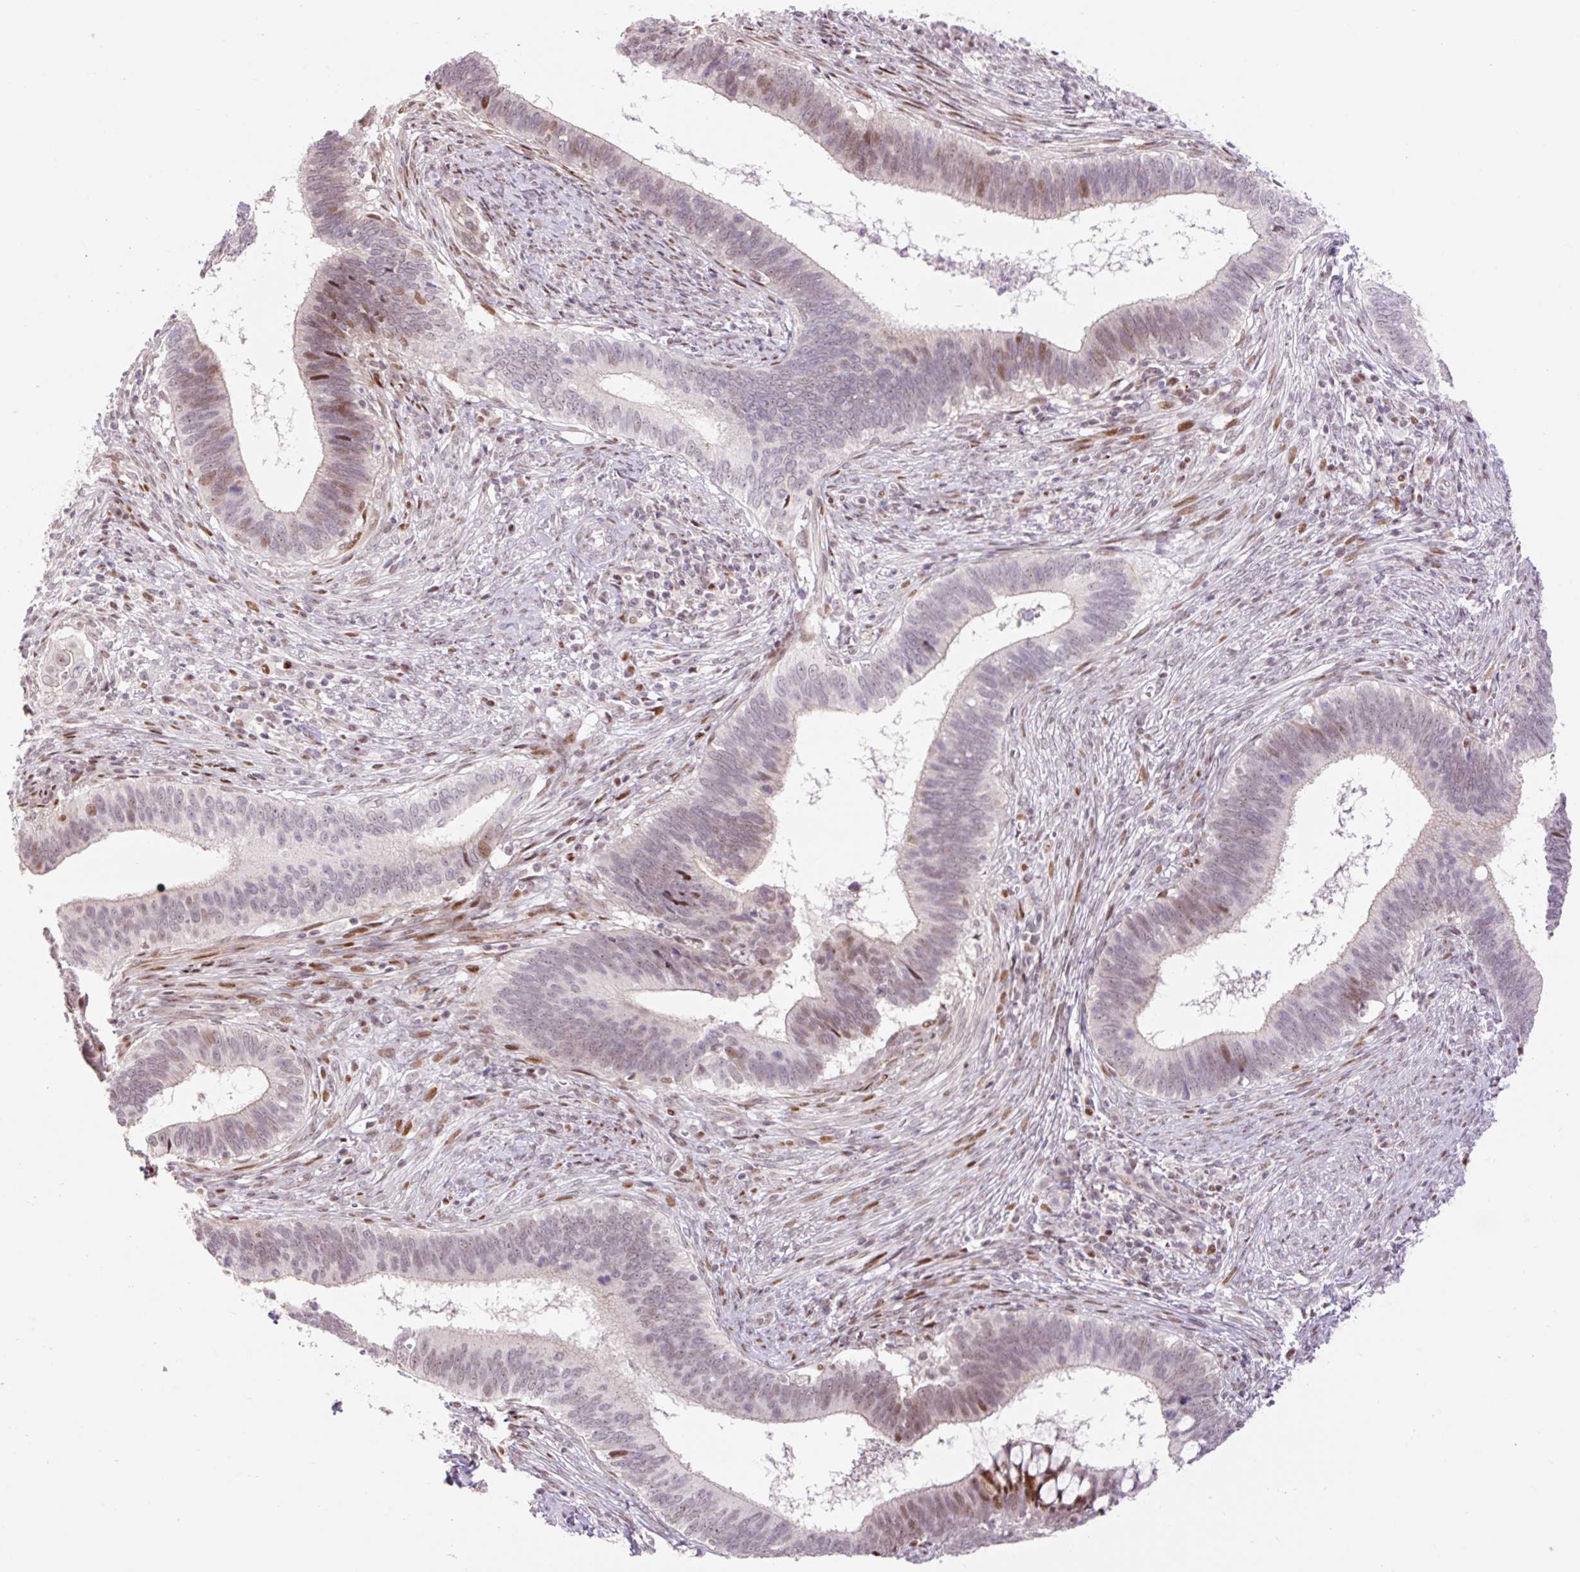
{"staining": {"intensity": "moderate", "quantity": "25%-75%", "location": "nuclear"}, "tissue": "cervical cancer", "cell_type": "Tumor cells", "image_type": "cancer", "snomed": [{"axis": "morphology", "description": "Adenocarcinoma, NOS"}, {"axis": "topography", "description": "Cervix"}], "caption": "Cervical adenocarcinoma stained with DAB (3,3'-diaminobenzidine) IHC demonstrates medium levels of moderate nuclear positivity in about 25%-75% of tumor cells.", "gene": "RIPPLY3", "patient": {"sex": "female", "age": 42}}